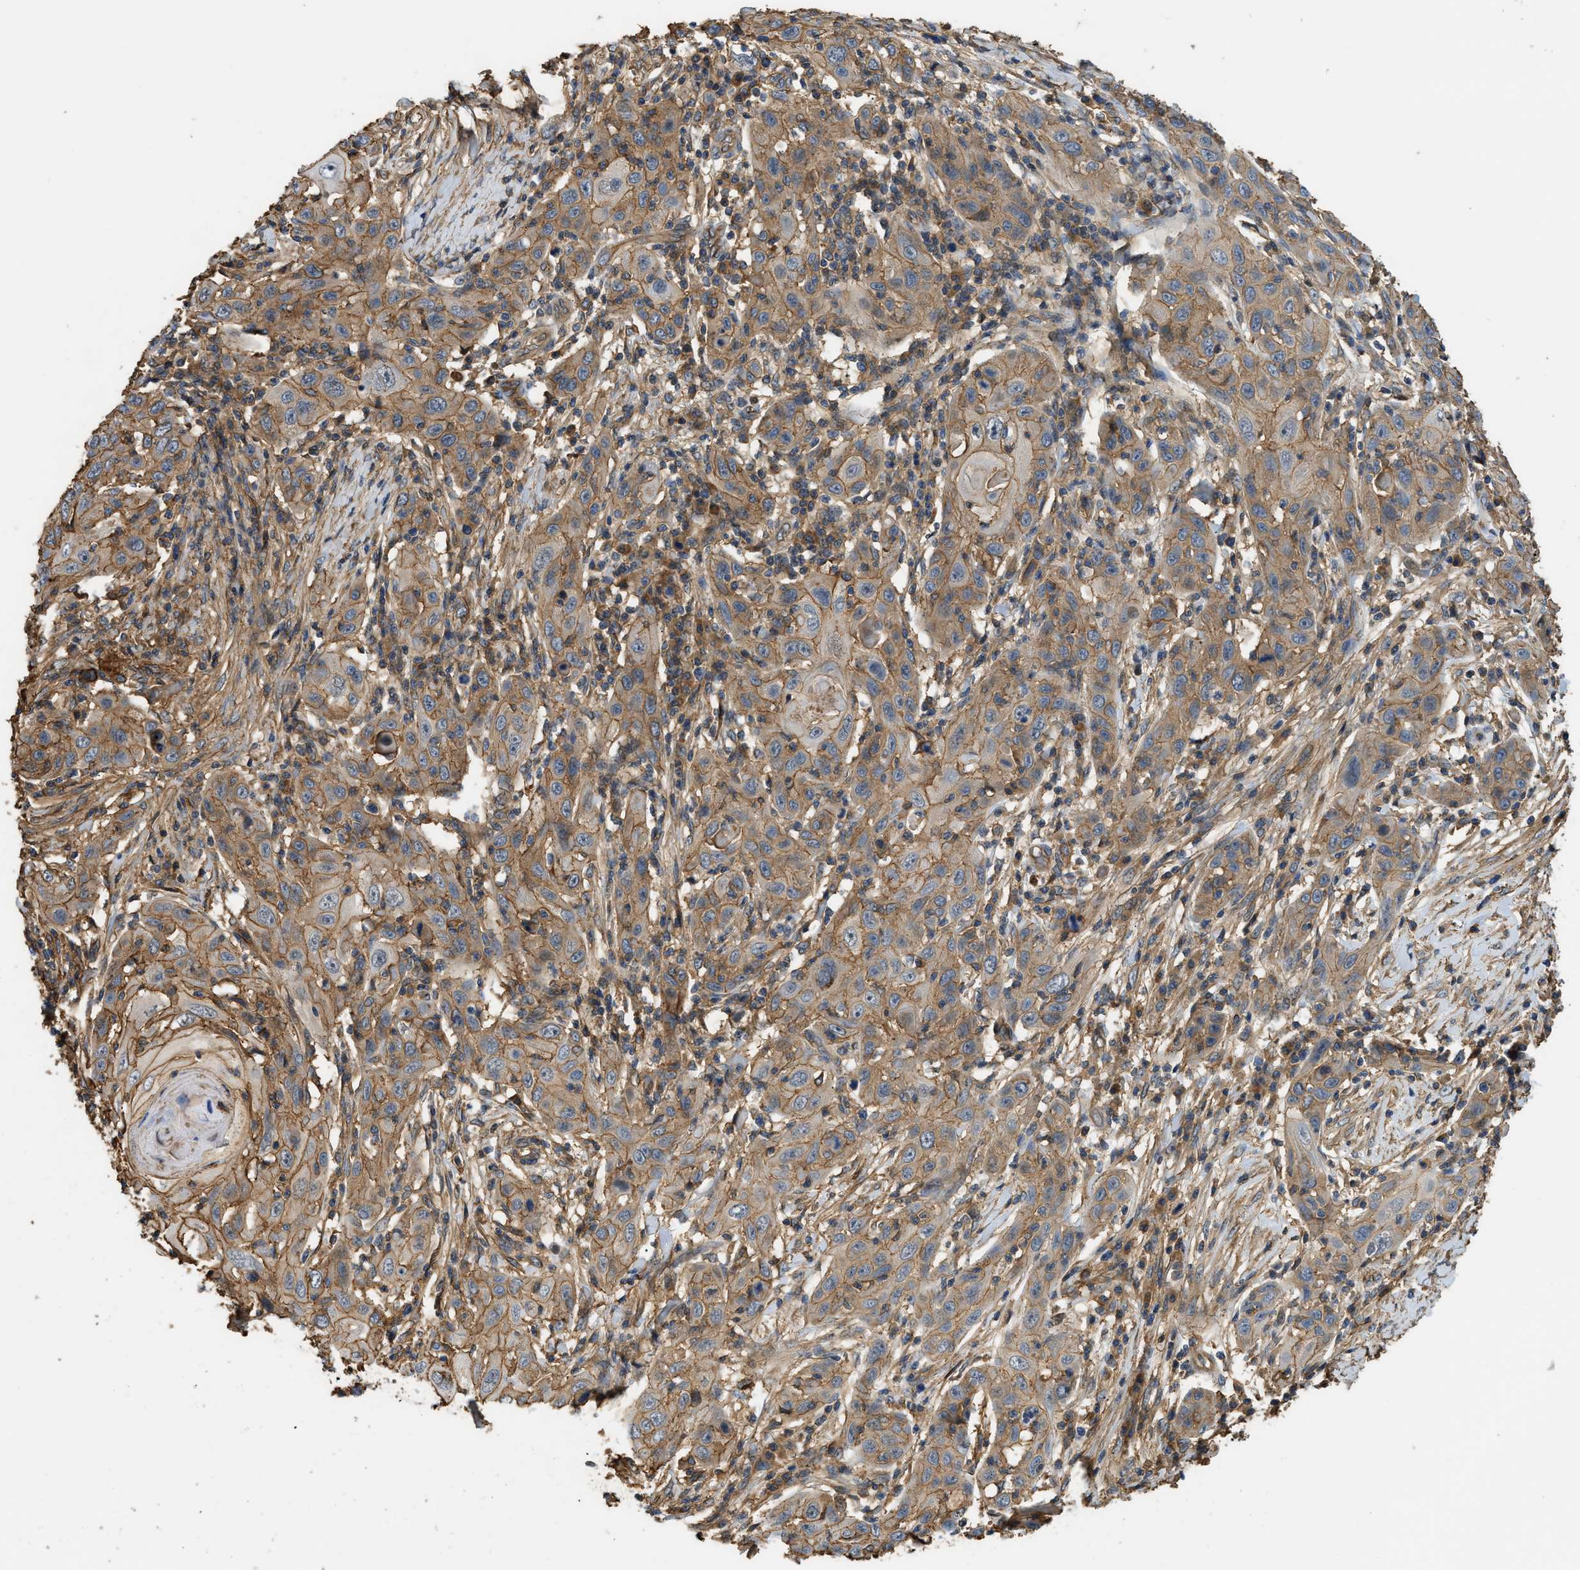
{"staining": {"intensity": "moderate", "quantity": ">75%", "location": "cytoplasmic/membranous"}, "tissue": "skin cancer", "cell_type": "Tumor cells", "image_type": "cancer", "snomed": [{"axis": "morphology", "description": "Squamous cell carcinoma, NOS"}, {"axis": "topography", "description": "Skin"}], "caption": "This image shows immunohistochemistry (IHC) staining of human skin squamous cell carcinoma, with medium moderate cytoplasmic/membranous expression in about >75% of tumor cells.", "gene": "DDHD2", "patient": {"sex": "female", "age": 88}}